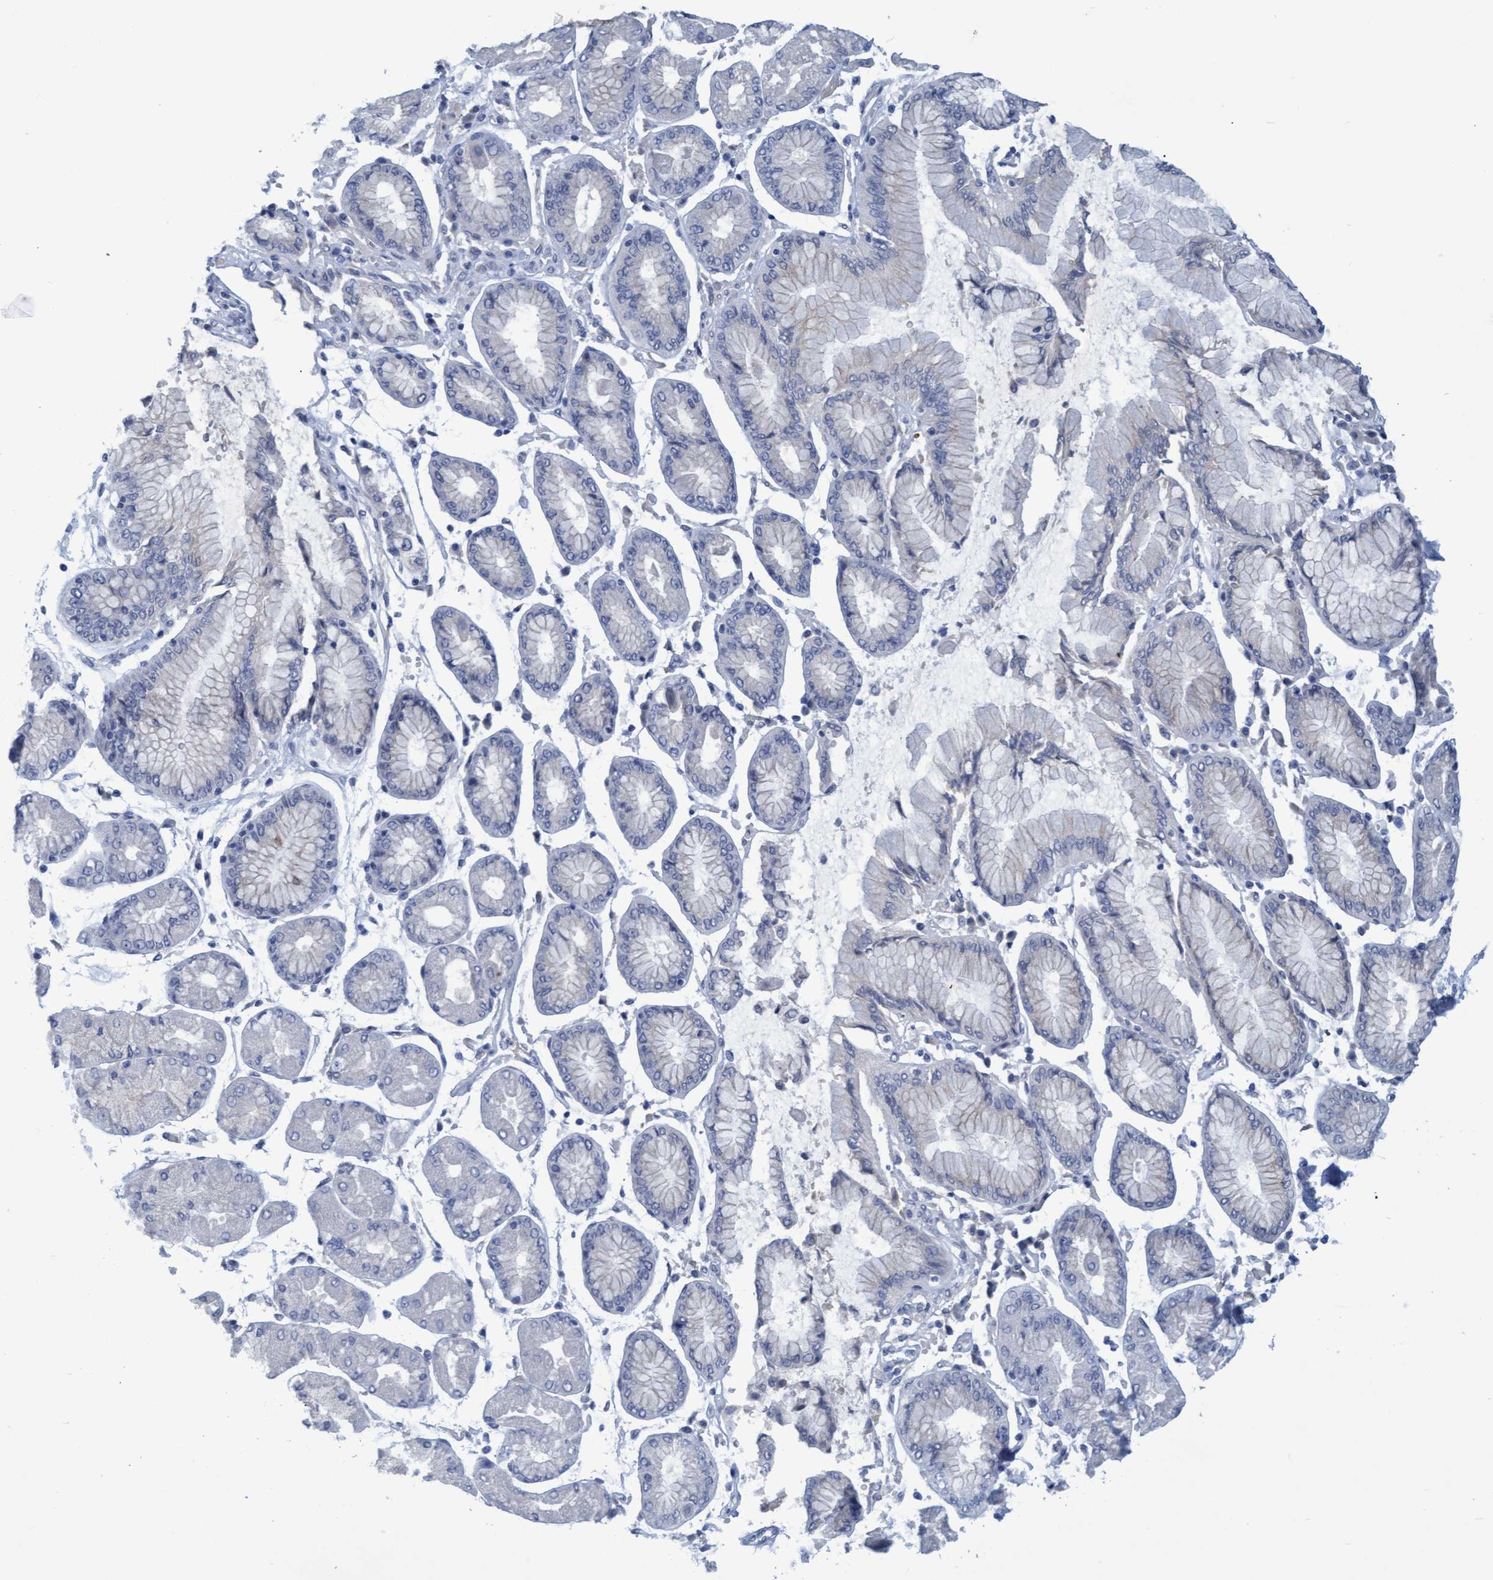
{"staining": {"intensity": "negative", "quantity": "none", "location": "none"}, "tissue": "stomach cancer", "cell_type": "Tumor cells", "image_type": "cancer", "snomed": [{"axis": "morphology", "description": "Normal tissue, NOS"}, {"axis": "morphology", "description": "Adenocarcinoma, NOS"}, {"axis": "topography", "description": "Stomach, upper"}, {"axis": "topography", "description": "Stomach"}], "caption": "Stomach cancer was stained to show a protein in brown. There is no significant staining in tumor cells.", "gene": "SSTR3", "patient": {"sex": "male", "age": 59}}